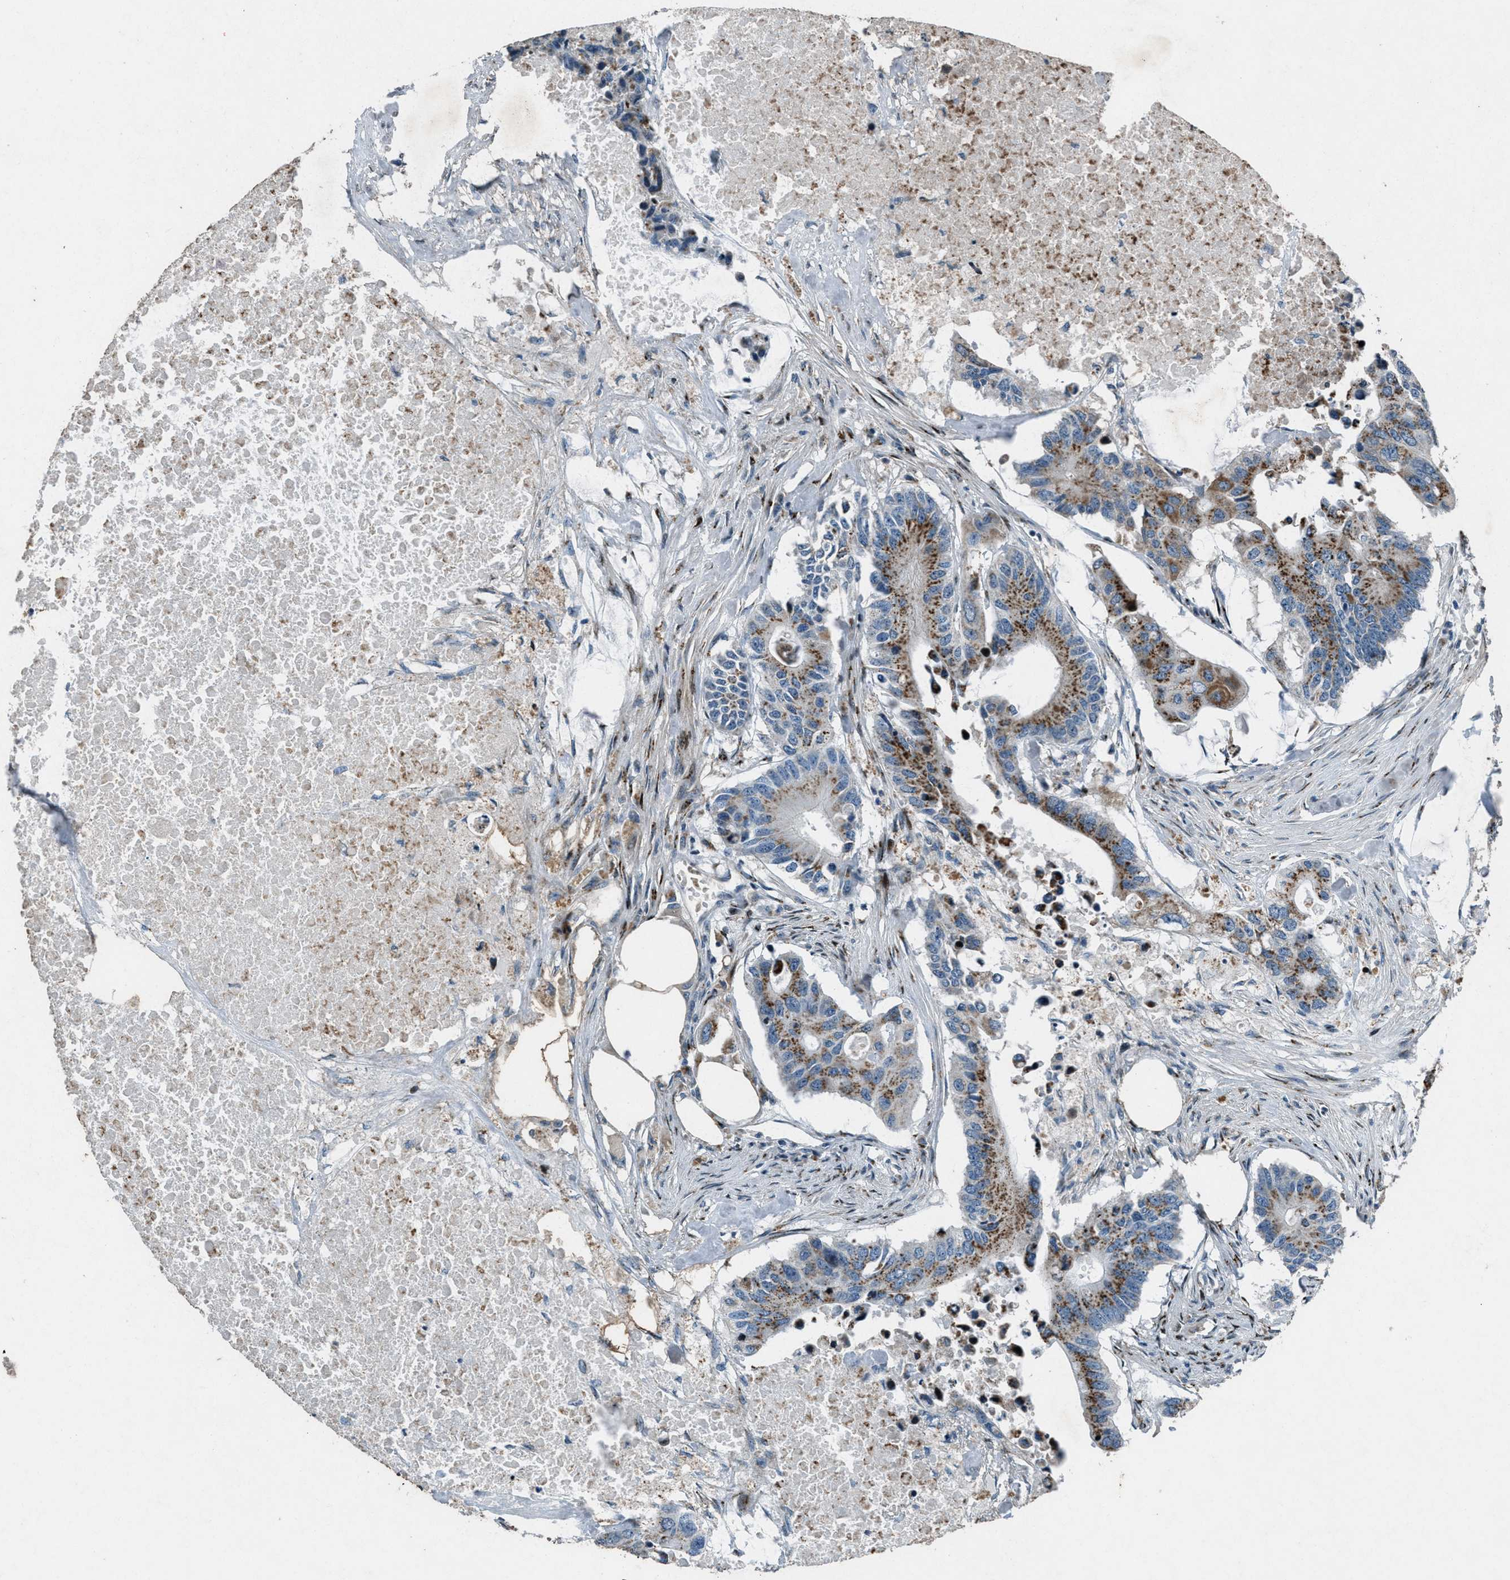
{"staining": {"intensity": "moderate", "quantity": ">75%", "location": "cytoplasmic/membranous"}, "tissue": "colorectal cancer", "cell_type": "Tumor cells", "image_type": "cancer", "snomed": [{"axis": "morphology", "description": "Adenocarcinoma, NOS"}, {"axis": "topography", "description": "Colon"}], "caption": "The micrograph reveals immunohistochemical staining of colorectal cancer. There is moderate cytoplasmic/membranous staining is seen in approximately >75% of tumor cells.", "gene": "GPC6", "patient": {"sex": "male", "age": 71}}